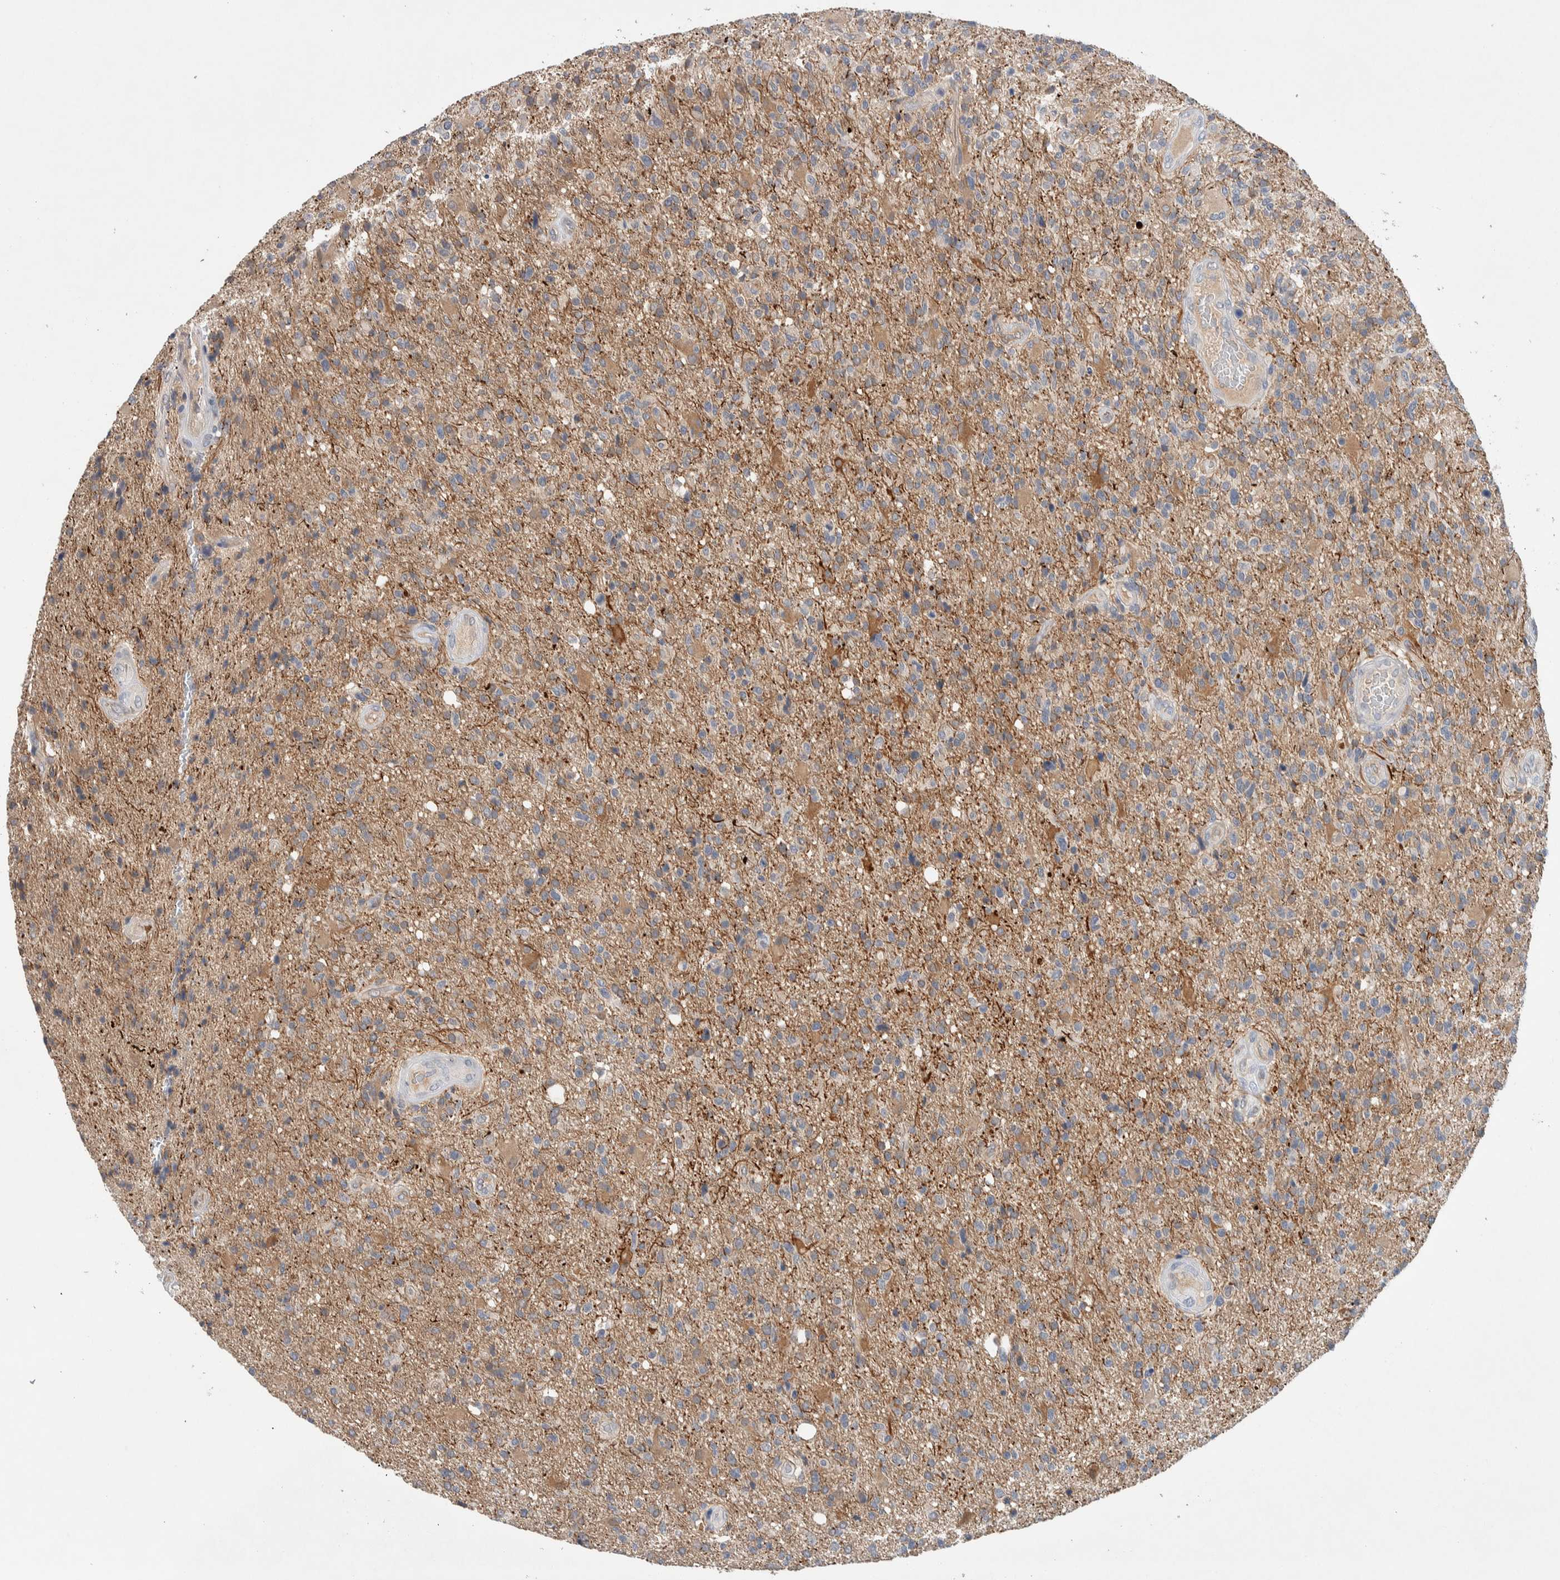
{"staining": {"intensity": "weak", "quantity": "25%-75%", "location": "cytoplasmic/membranous"}, "tissue": "glioma", "cell_type": "Tumor cells", "image_type": "cancer", "snomed": [{"axis": "morphology", "description": "Glioma, malignant, High grade"}, {"axis": "topography", "description": "Brain"}], "caption": "Immunohistochemistry (IHC) of high-grade glioma (malignant) demonstrates low levels of weak cytoplasmic/membranous staining in approximately 25%-75% of tumor cells.", "gene": "DEPTOR", "patient": {"sex": "male", "age": 72}}